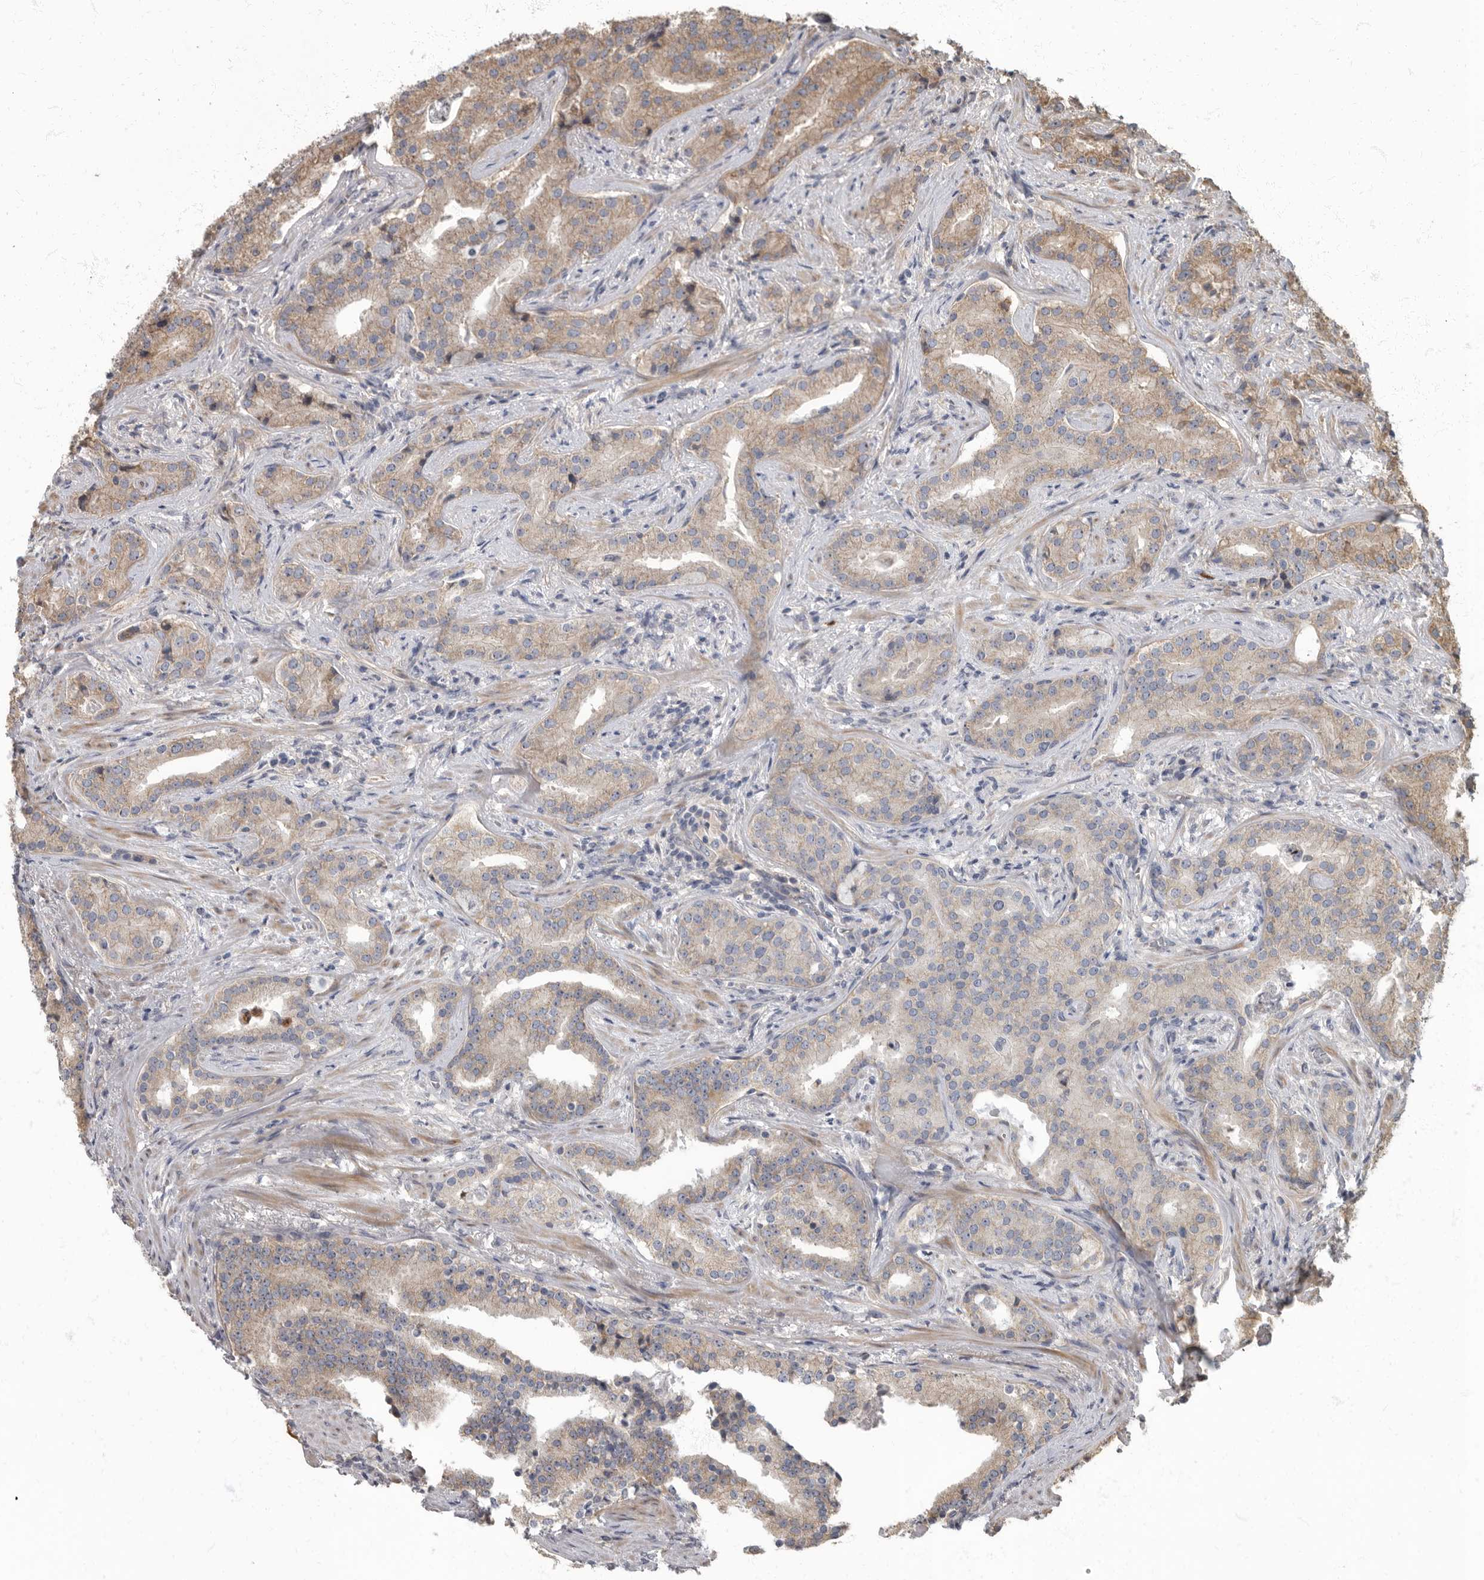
{"staining": {"intensity": "moderate", "quantity": ">75%", "location": "cytoplasmic/membranous"}, "tissue": "prostate cancer", "cell_type": "Tumor cells", "image_type": "cancer", "snomed": [{"axis": "morphology", "description": "Adenocarcinoma, Low grade"}, {"axis": "topography", "description": "Prostate"}], "caption": "Protein expression analysis of human prostate low-grade adenocarcinoma reveals moderate cytoplasmic/membranous positivity in approximately >75% of tumor cells.", "gene": "DAAM1", "patient": {"sex": "male", "age": 67}}